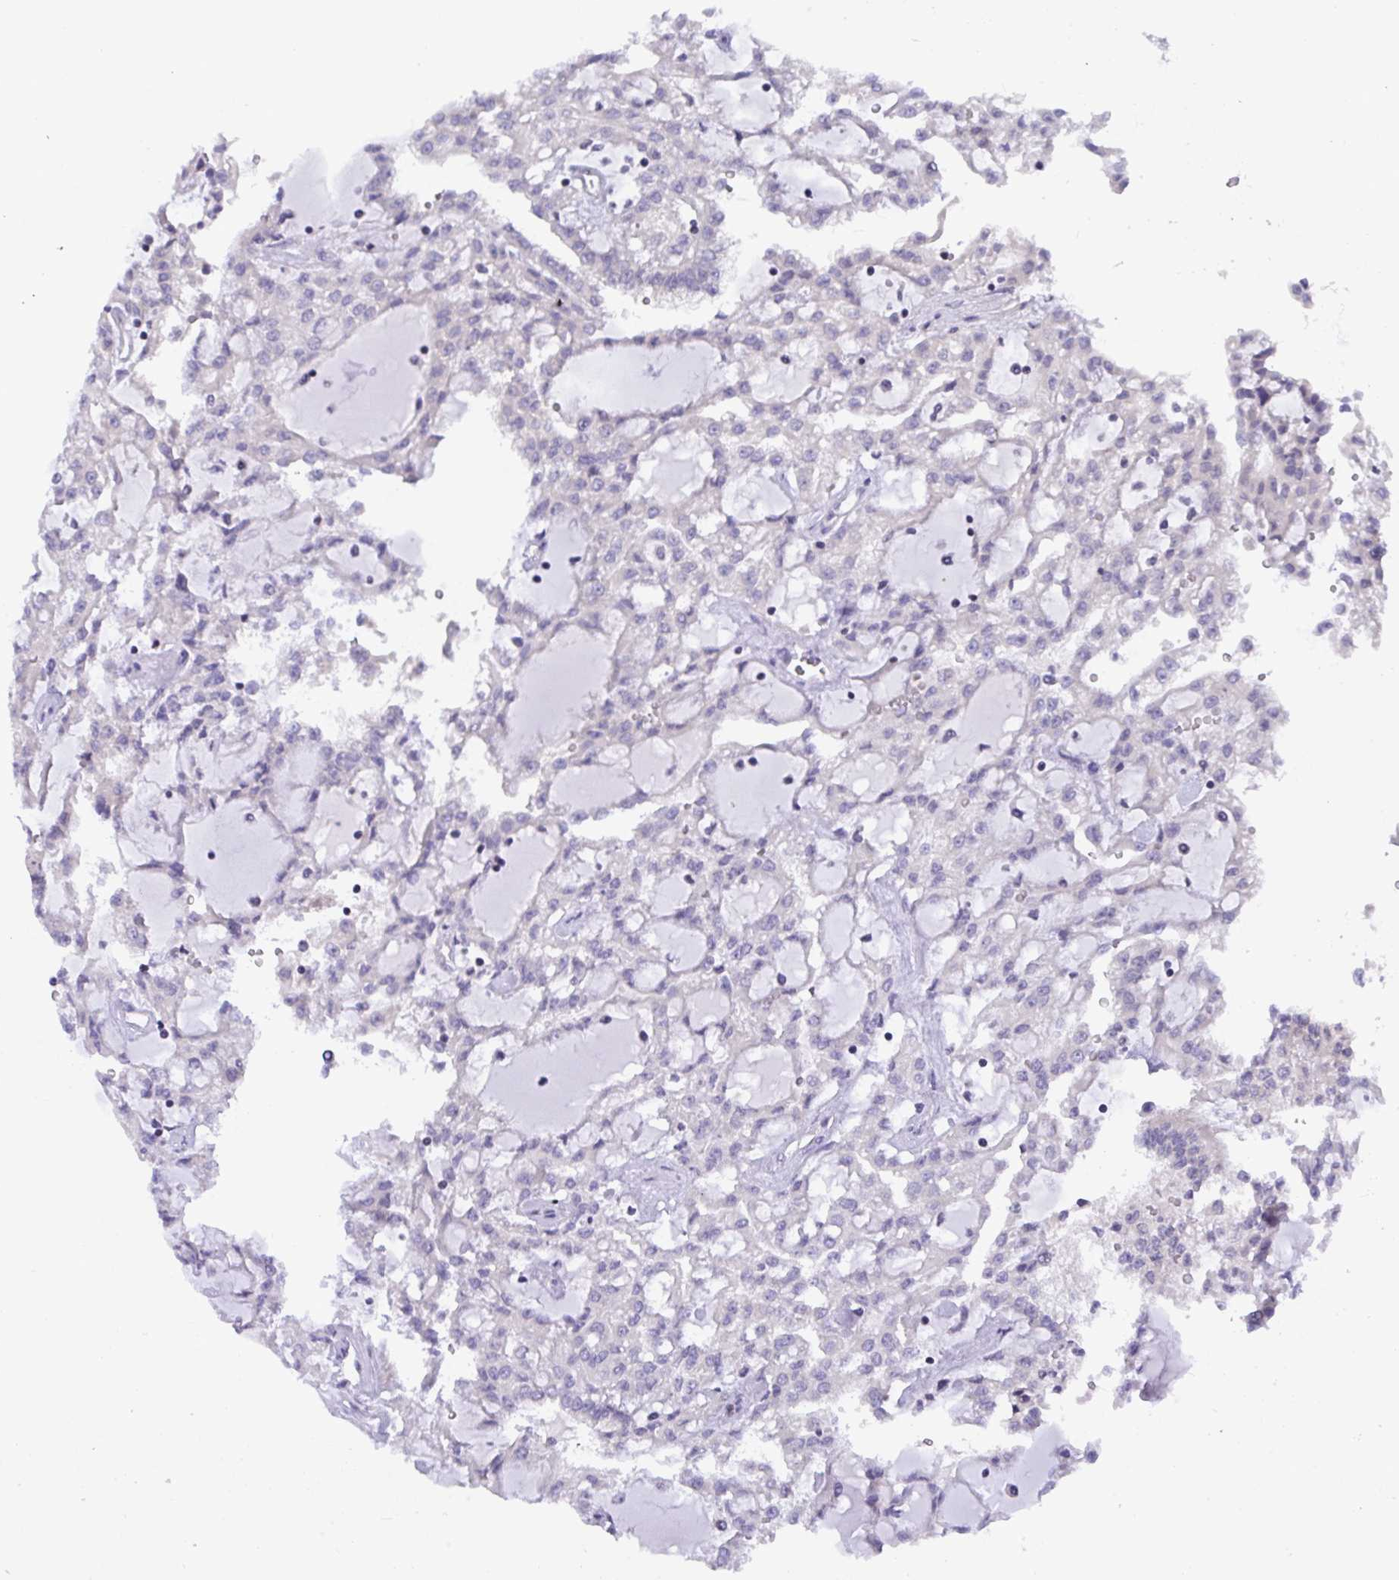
{"staining": {"intensity": "negative", "quantity": "none", "location": "none"}, "tissue": "renal cancer", "cell_type": "Tumor cells", "image_type": "cancer", "snomed": [{"axis": "morphology", "description": "Adenocarcinoma, NOS"}, {"axis": "topography", "description": "Kidney"}], "caption": "Immunohistochemical staining of human renal cancer (adenocarcinoma) reveals no significant positivity in tumor cells. The staining is performed using DAB (3,3'-diaminobenzidine) brown chromogen with nuclei counter-stained in using hematoxylin.", "gene": "SNX11", "patient": {"sex": "male", "age": 63}}